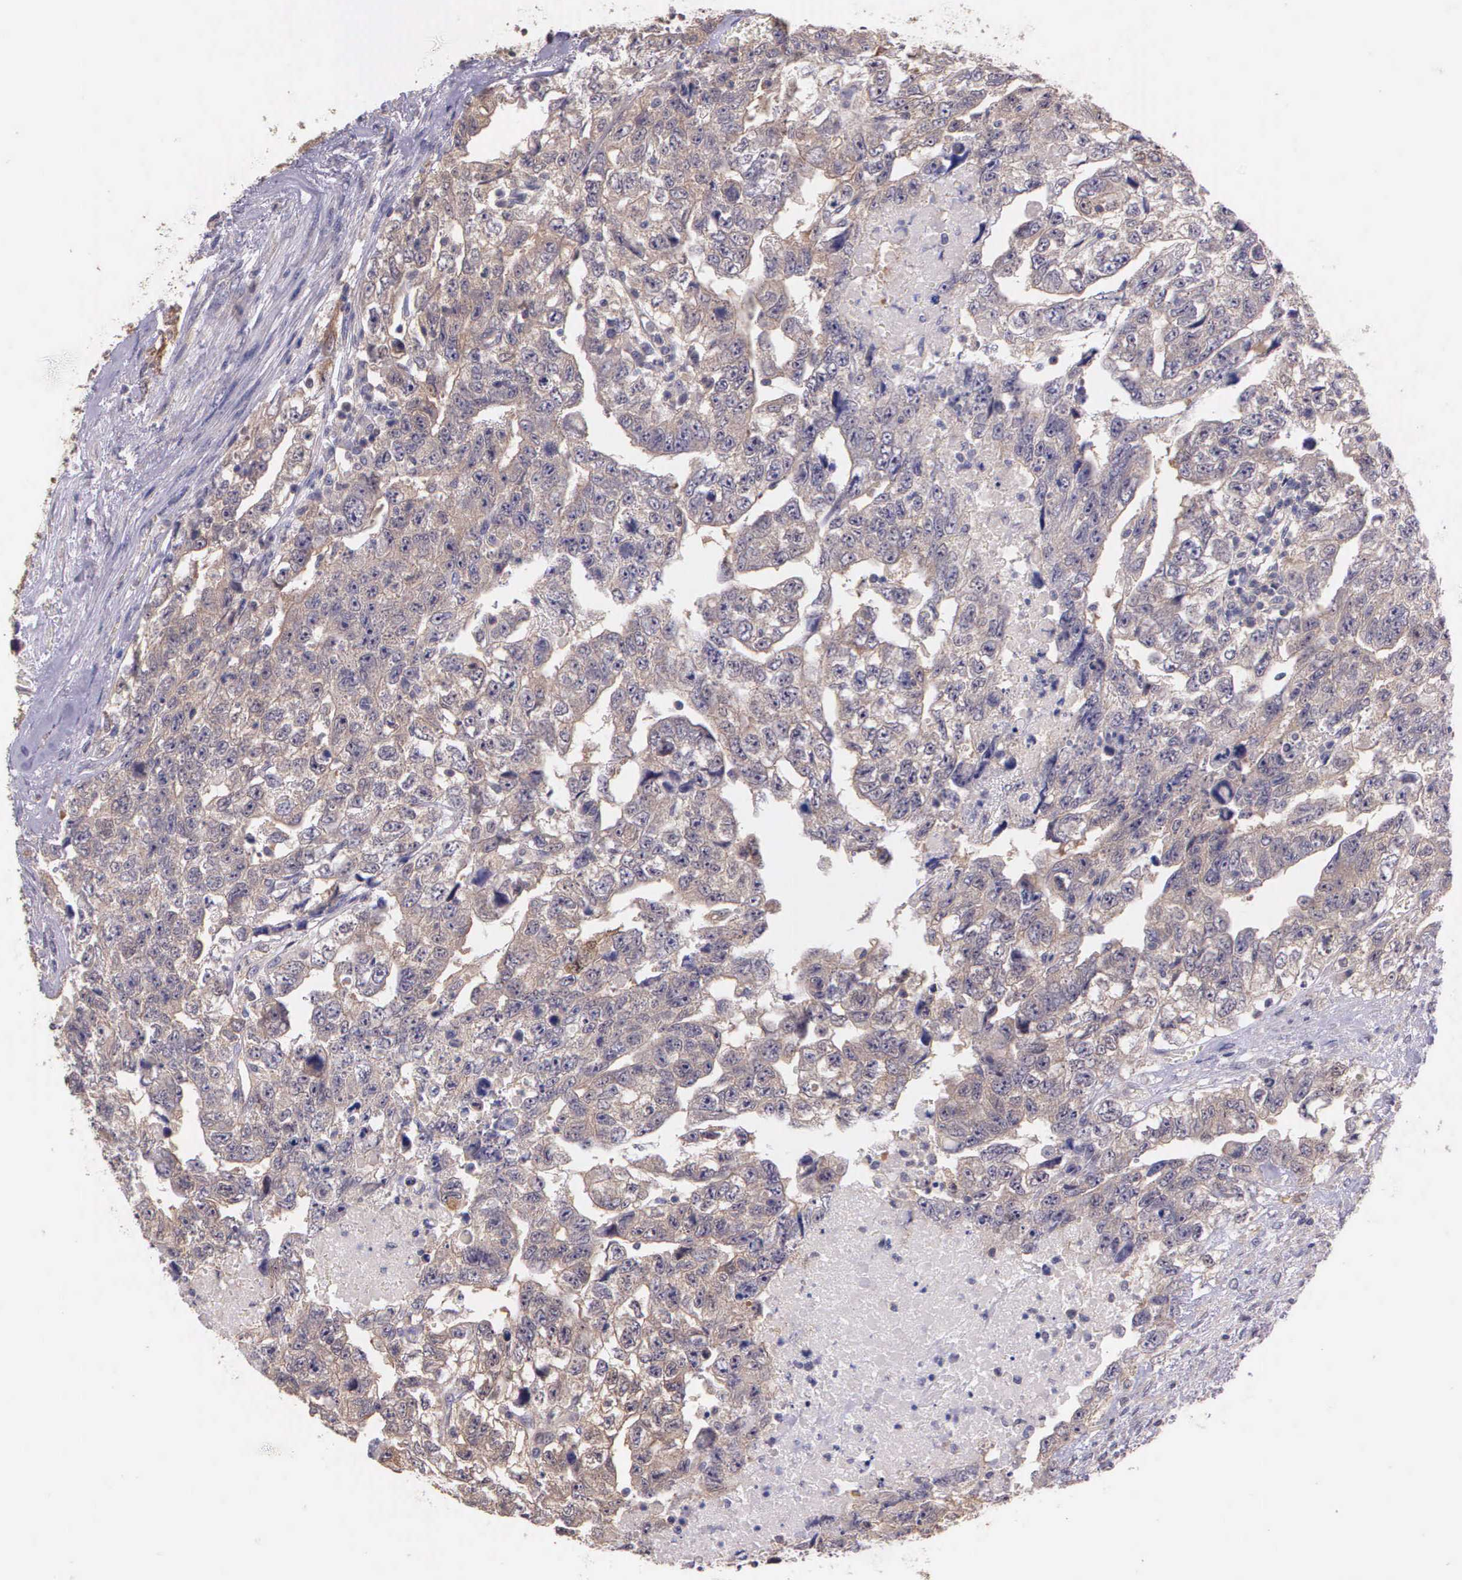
{"staining": {"intensity": "weak", "quantity": "25%-75%", "location": "cytoplasmic/membranous"}, "tissue": "testis cancer", "cell_type": "Tumor cells", "image_type": "cancer", "snomed": [{"axis": "morphology", "description": "Carcinoma, Embryonal, NOS"}, {"axis": "topography", "description": "Testis"}], "caption": "Brown immunohistochemical staining in human testis cancer displays weak cytoplasmic/membranous staining in approximately 25%-75% of tumor cells. (DAB (3,3'-diaminobenzidine) = brown stain, brightfield microscopy at high magnification).", "gene": "IGBP1", "patient": {"sex": "male", "age": 36}}